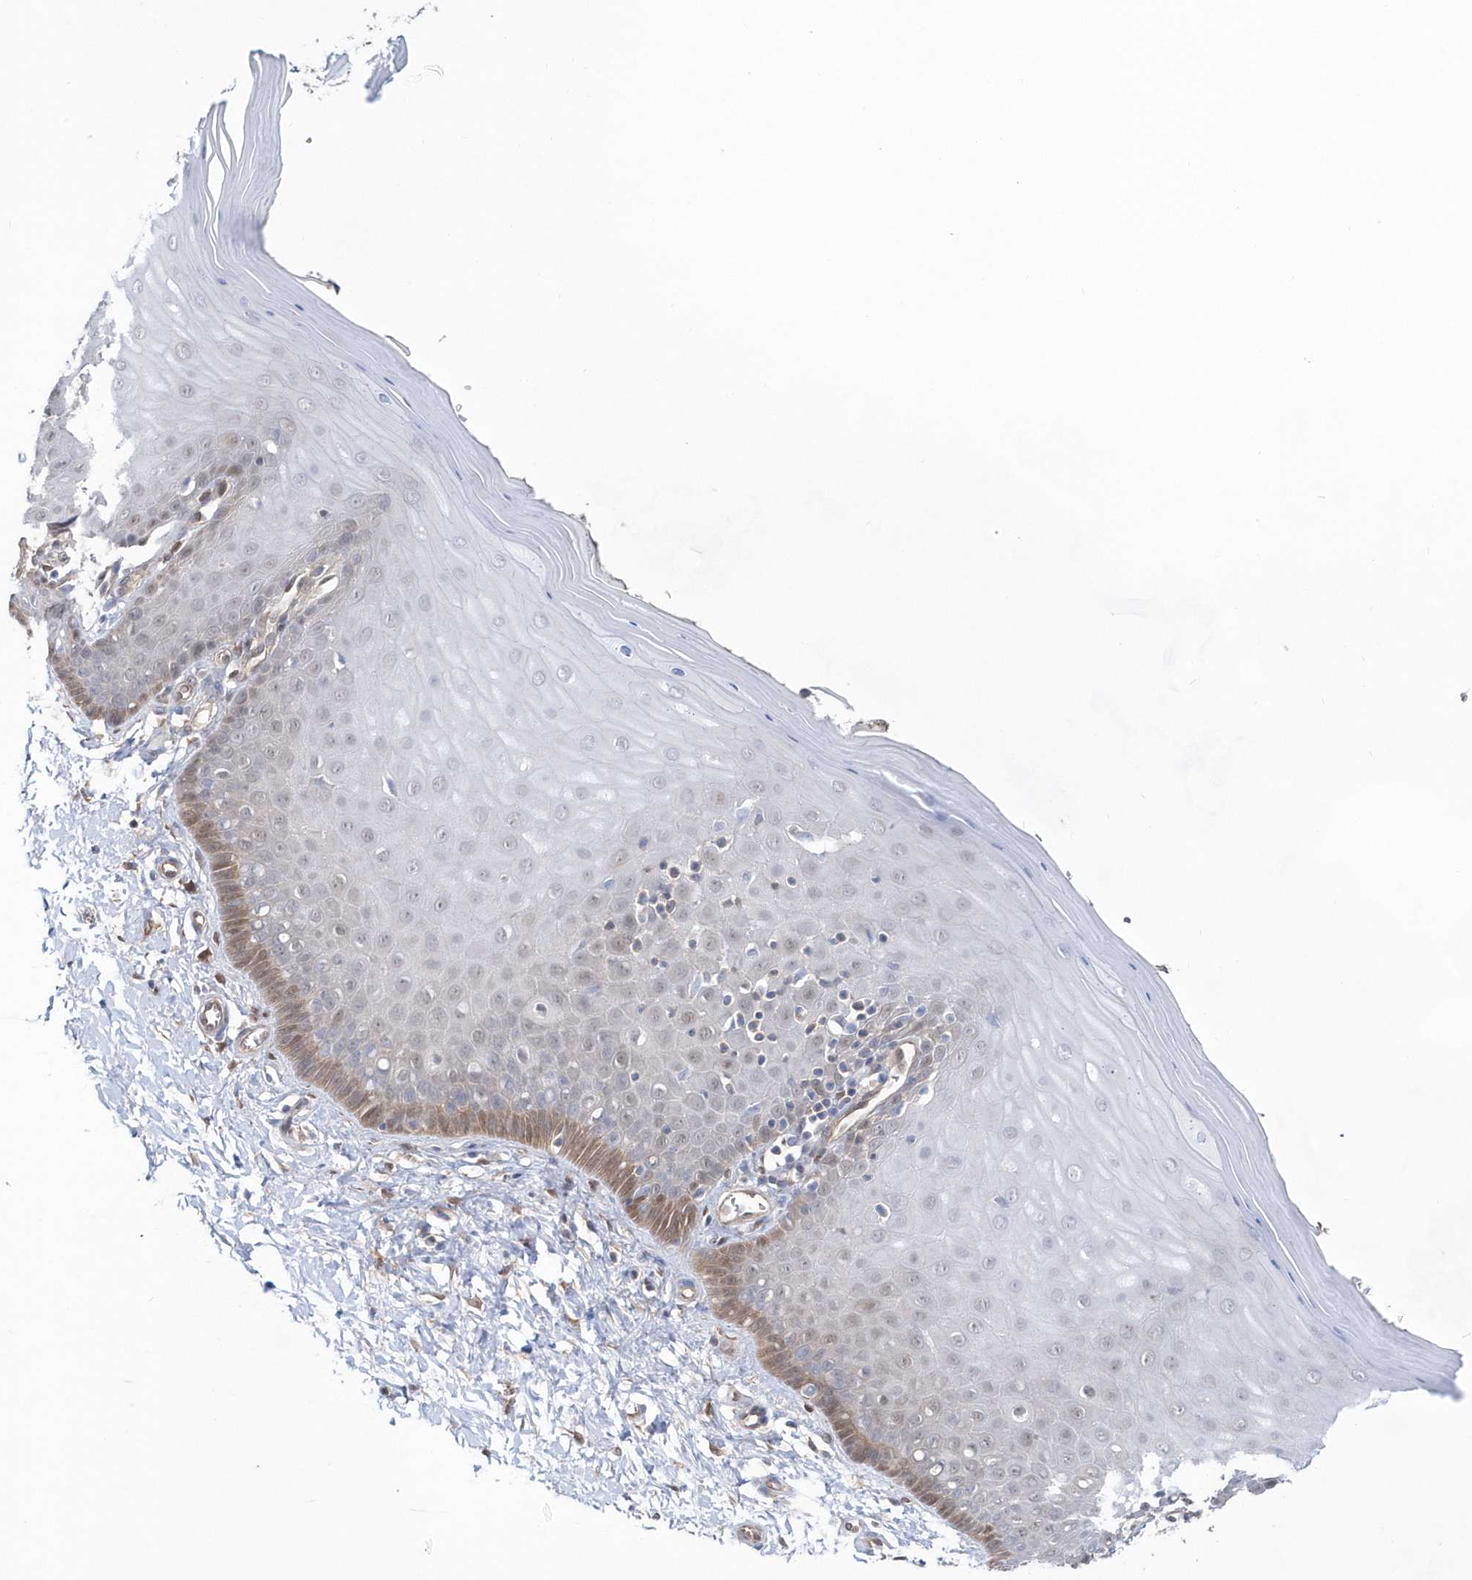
{"staining": {"intensity": "moderate", "quantity": ">75%", "location": "cytoplasmic/membranous,nuclear"}, "tissue": "cervix", "cell_type": "Glandular cells", "image_type": "normal", "snomed": [{"axis": "morphology", "description": "Normal tissue, NOS"}, {"axis": "topography", "description": "Cervix"}], "caption": "A micrograph of human cervix stained for a protein displays moderate cytoplasmic/membranous,nuclear brown staining in glandular cells. Nuclei are stained in blue.", "gene": "BDH2", "patient": {"sex": "female", "age": 55}}